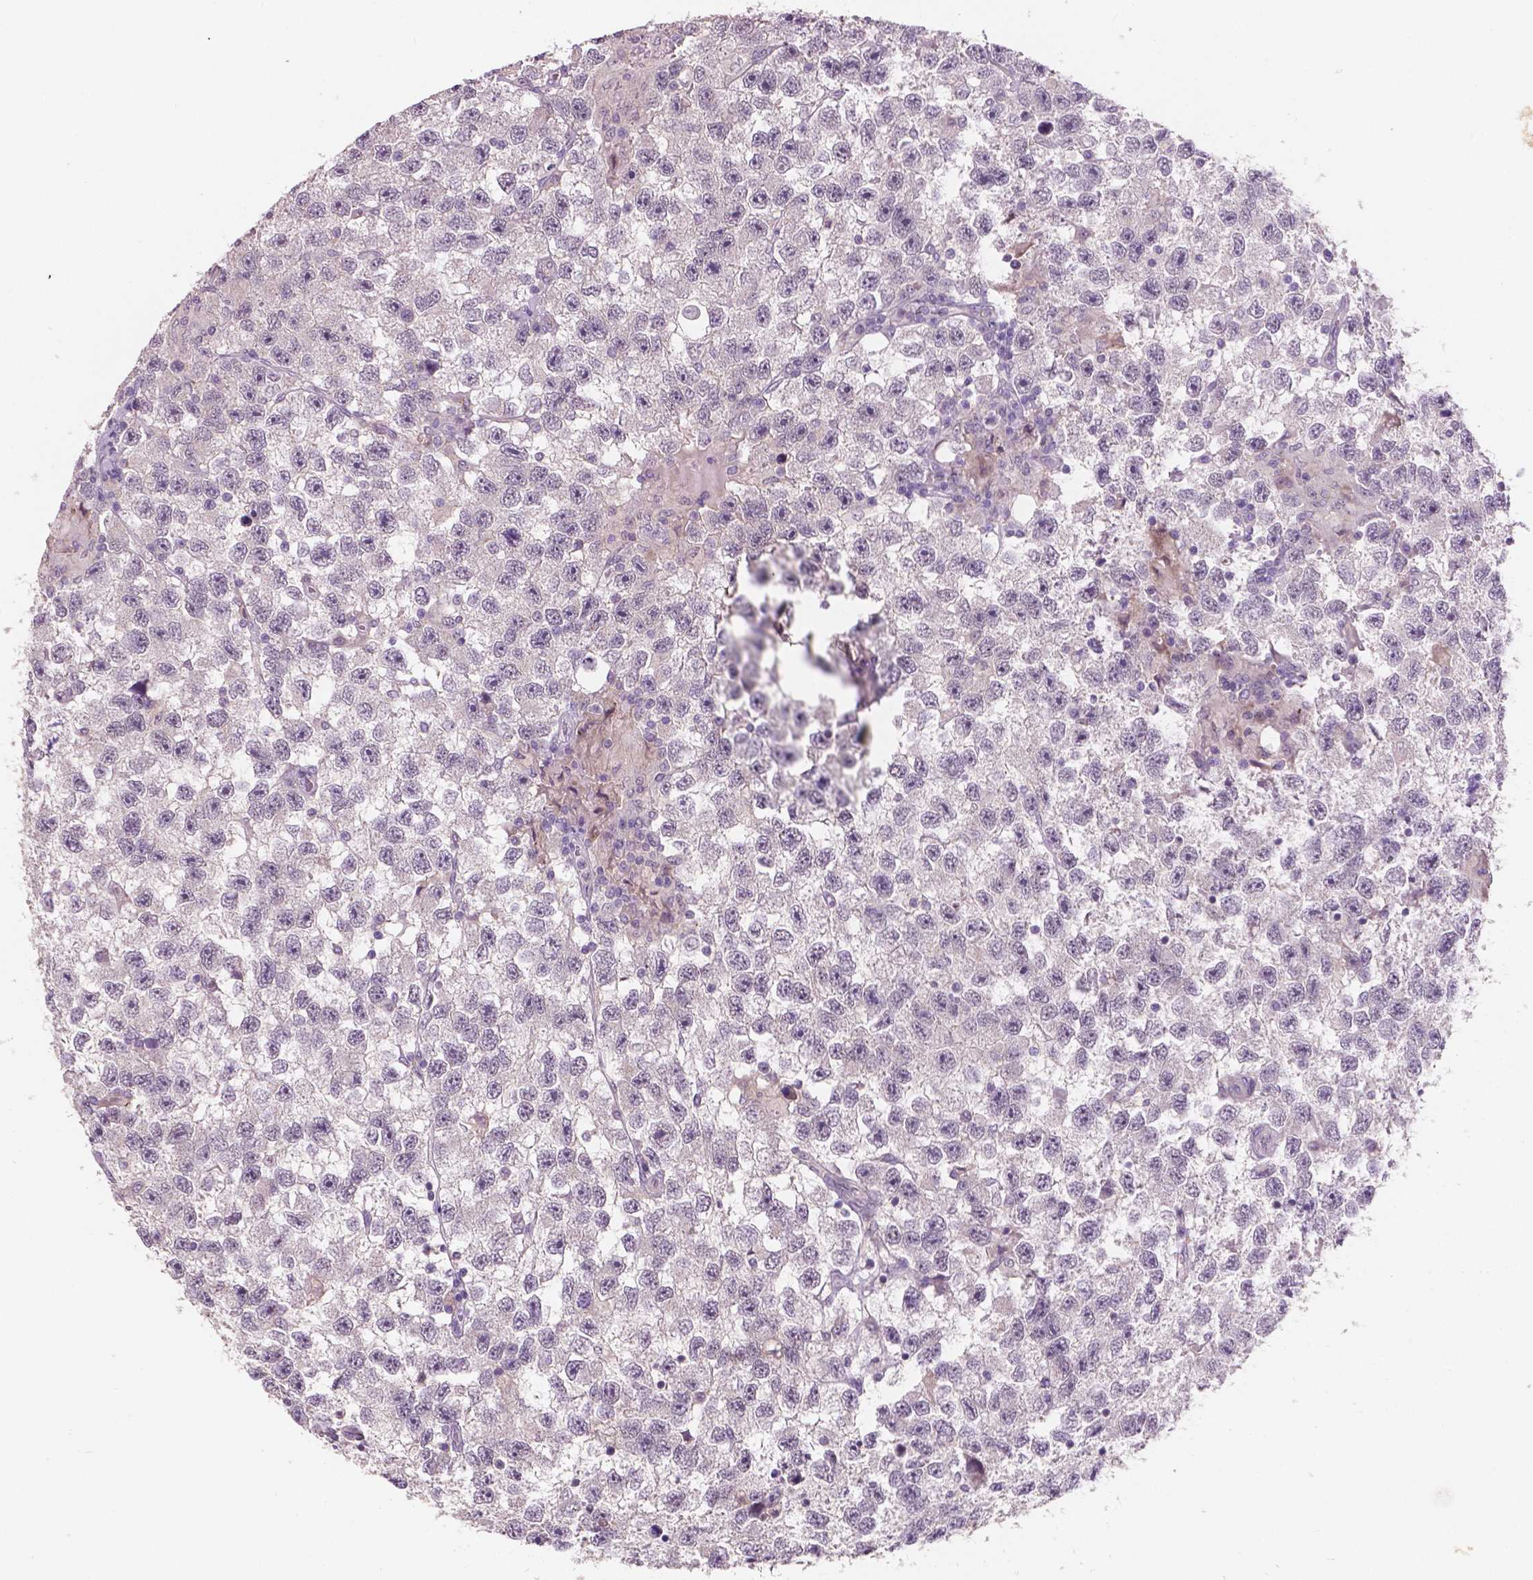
{"staining": {"intensity": "negative", "quantity": "none", "location": "none"}, "tissue": "testis cancer", "cell_type": "Tumor cells", "image_type": "cancer", "snomed": [{"axis": "morphology", "description": "Seminoma, NOS"}, {"axis": "topography", "description": "Testis"}], "caption": "This is a micrograph of immunohistochemistry staining of testis cancer (seminoma), which shows no staining in tumor cells.", "gene": "GXYLT2", "patient": {"sex": "male", "age": 26}}